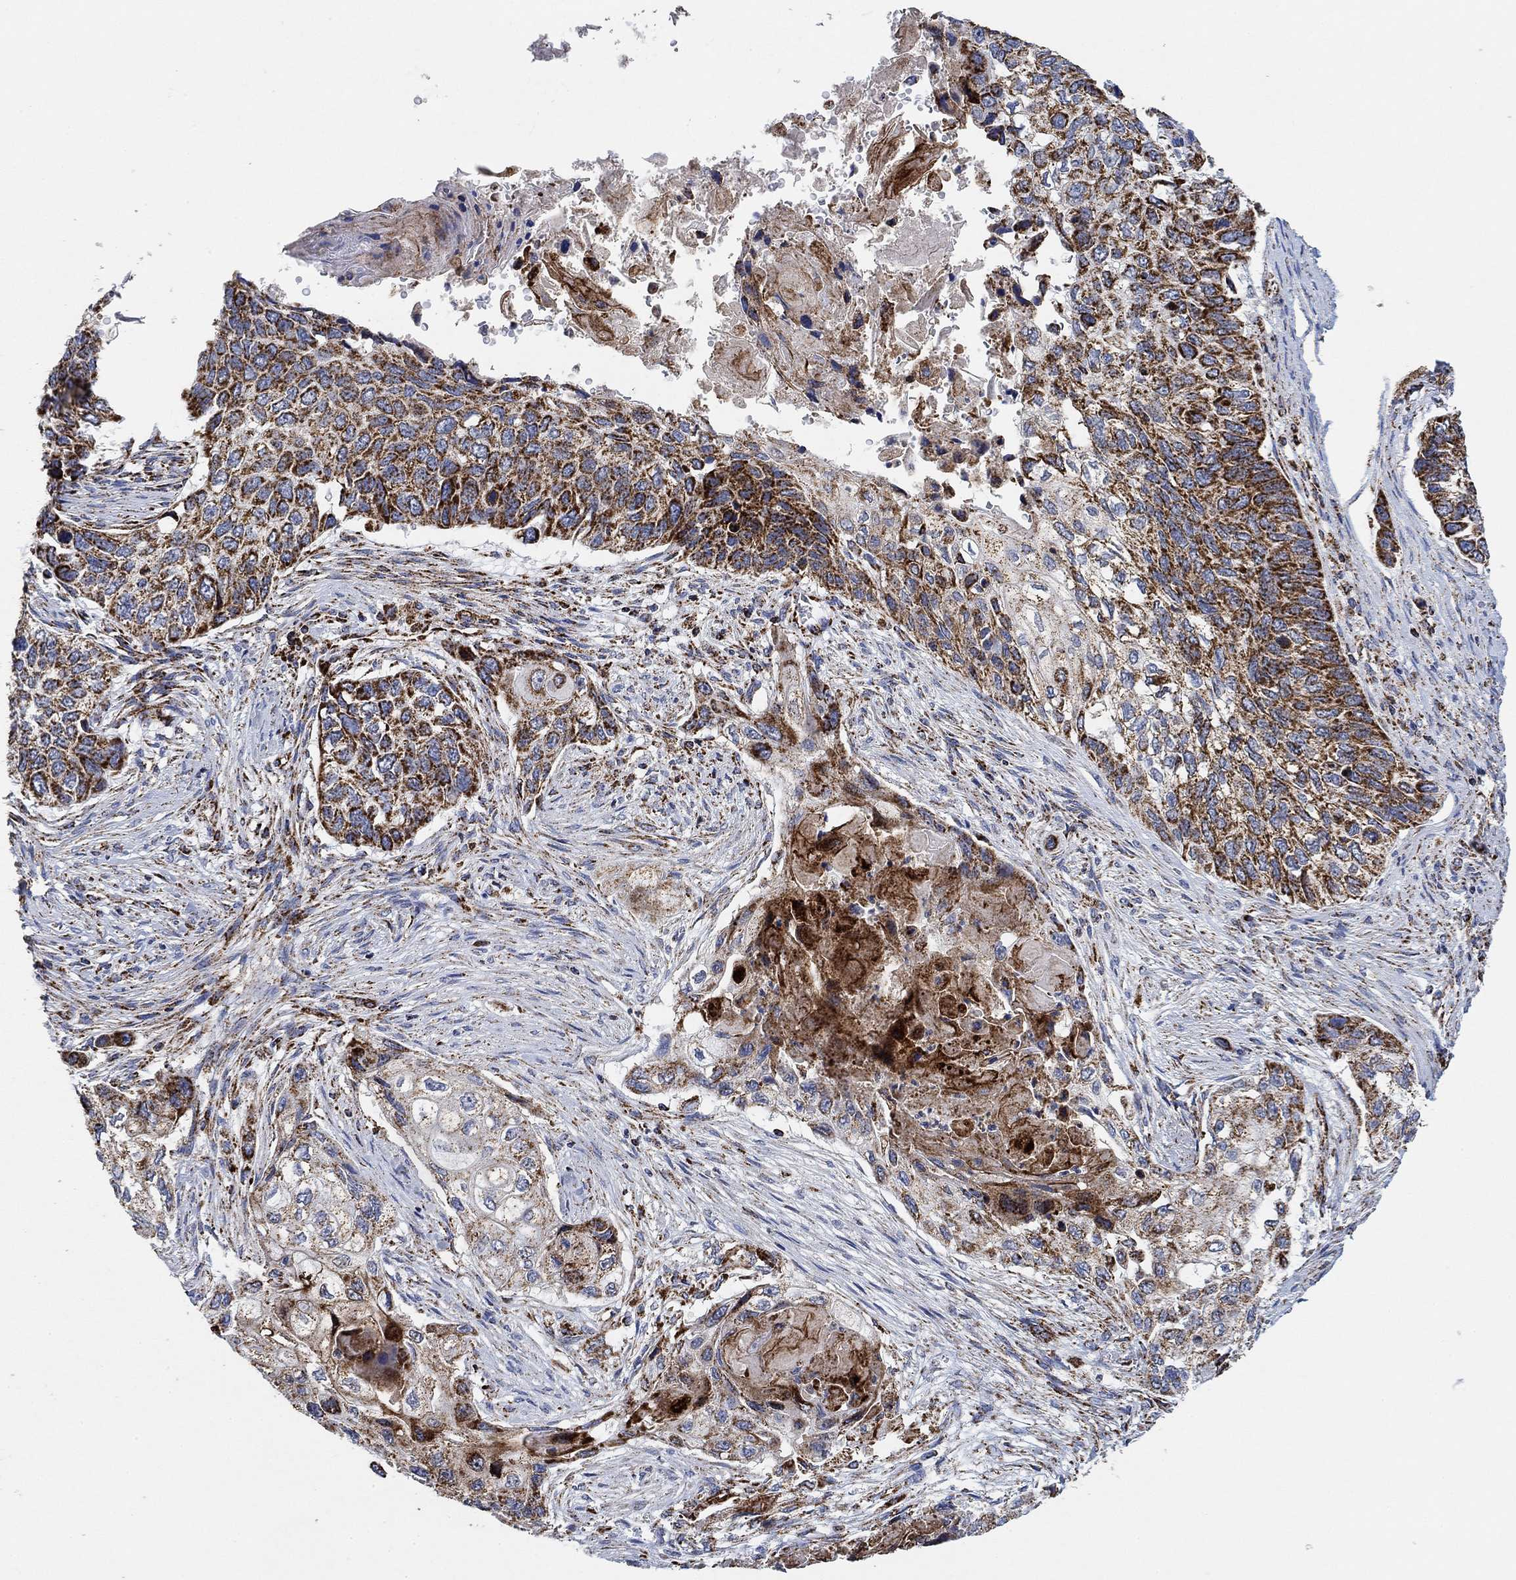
{"staining": {"intensity": "strong", "quantity": "25%-75%", "location": "cytoplasmic/membranous"}, "tissue": "lung cancer", "cell_type": "Tumor cells", "image_type": "cancer", "snomed": [{"axis": "morphology", "description": "Normal tissue, NOS"}, {"axis": "morphology", "description": "Squamous cell carcinoma, NOS"}, {"axis": "topography", "description": "Bronchus"}, {"axis": "topography", "description": "Lung"}], "caption": "Strong cytoplasmic/membranous protein expression is identified in approximately 25%-75% of tumor cells in lung cancer (squamous cell carcinoma).", "gene": "NDUFS3", "patient": {"sex": "male", "age": 69}}